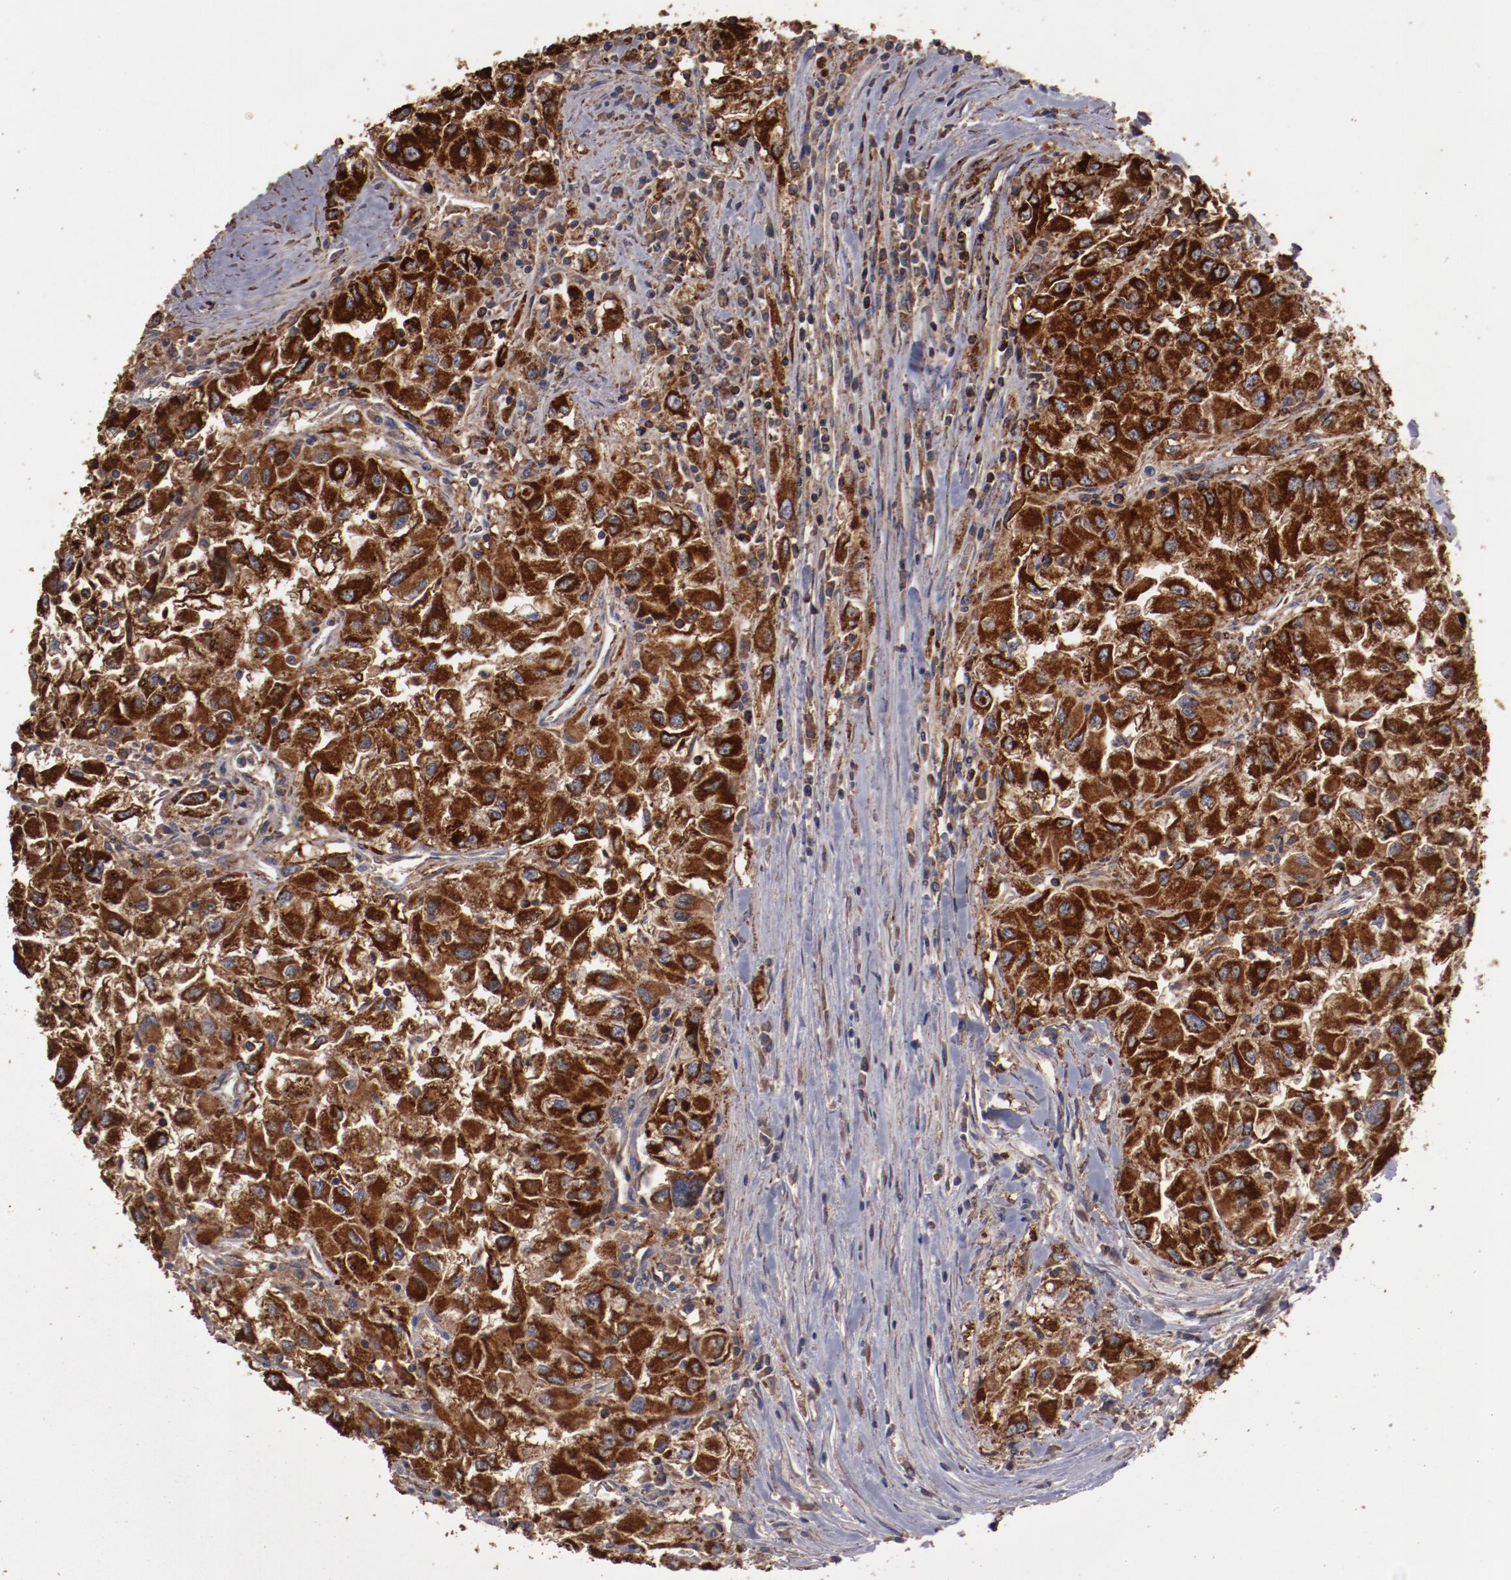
{"staining": {"intensity": "strong", "quantity": ">75%", "location": "cytoplasmic/membranous"}, "tissue": "renal cancer", "cell_type": "Tumor cells", "image_type": "cancer", "snomed": [{"axis": "morphology", "description": "Adenocarcinoma, NOS"}, {"axis": "topography", "description": "Kidney"}], "caption": "DAB immunohistochemical staining of renal cancer (adenocarcinoma) shows strong cytoplasmic/membranous protein staining in about >75% of tumor cells. (DAB IHC, brown staining for protein, blue staining for nuclei).", "gene": "LRRC75B", "patient": {"sex": "male", "age": 59}}